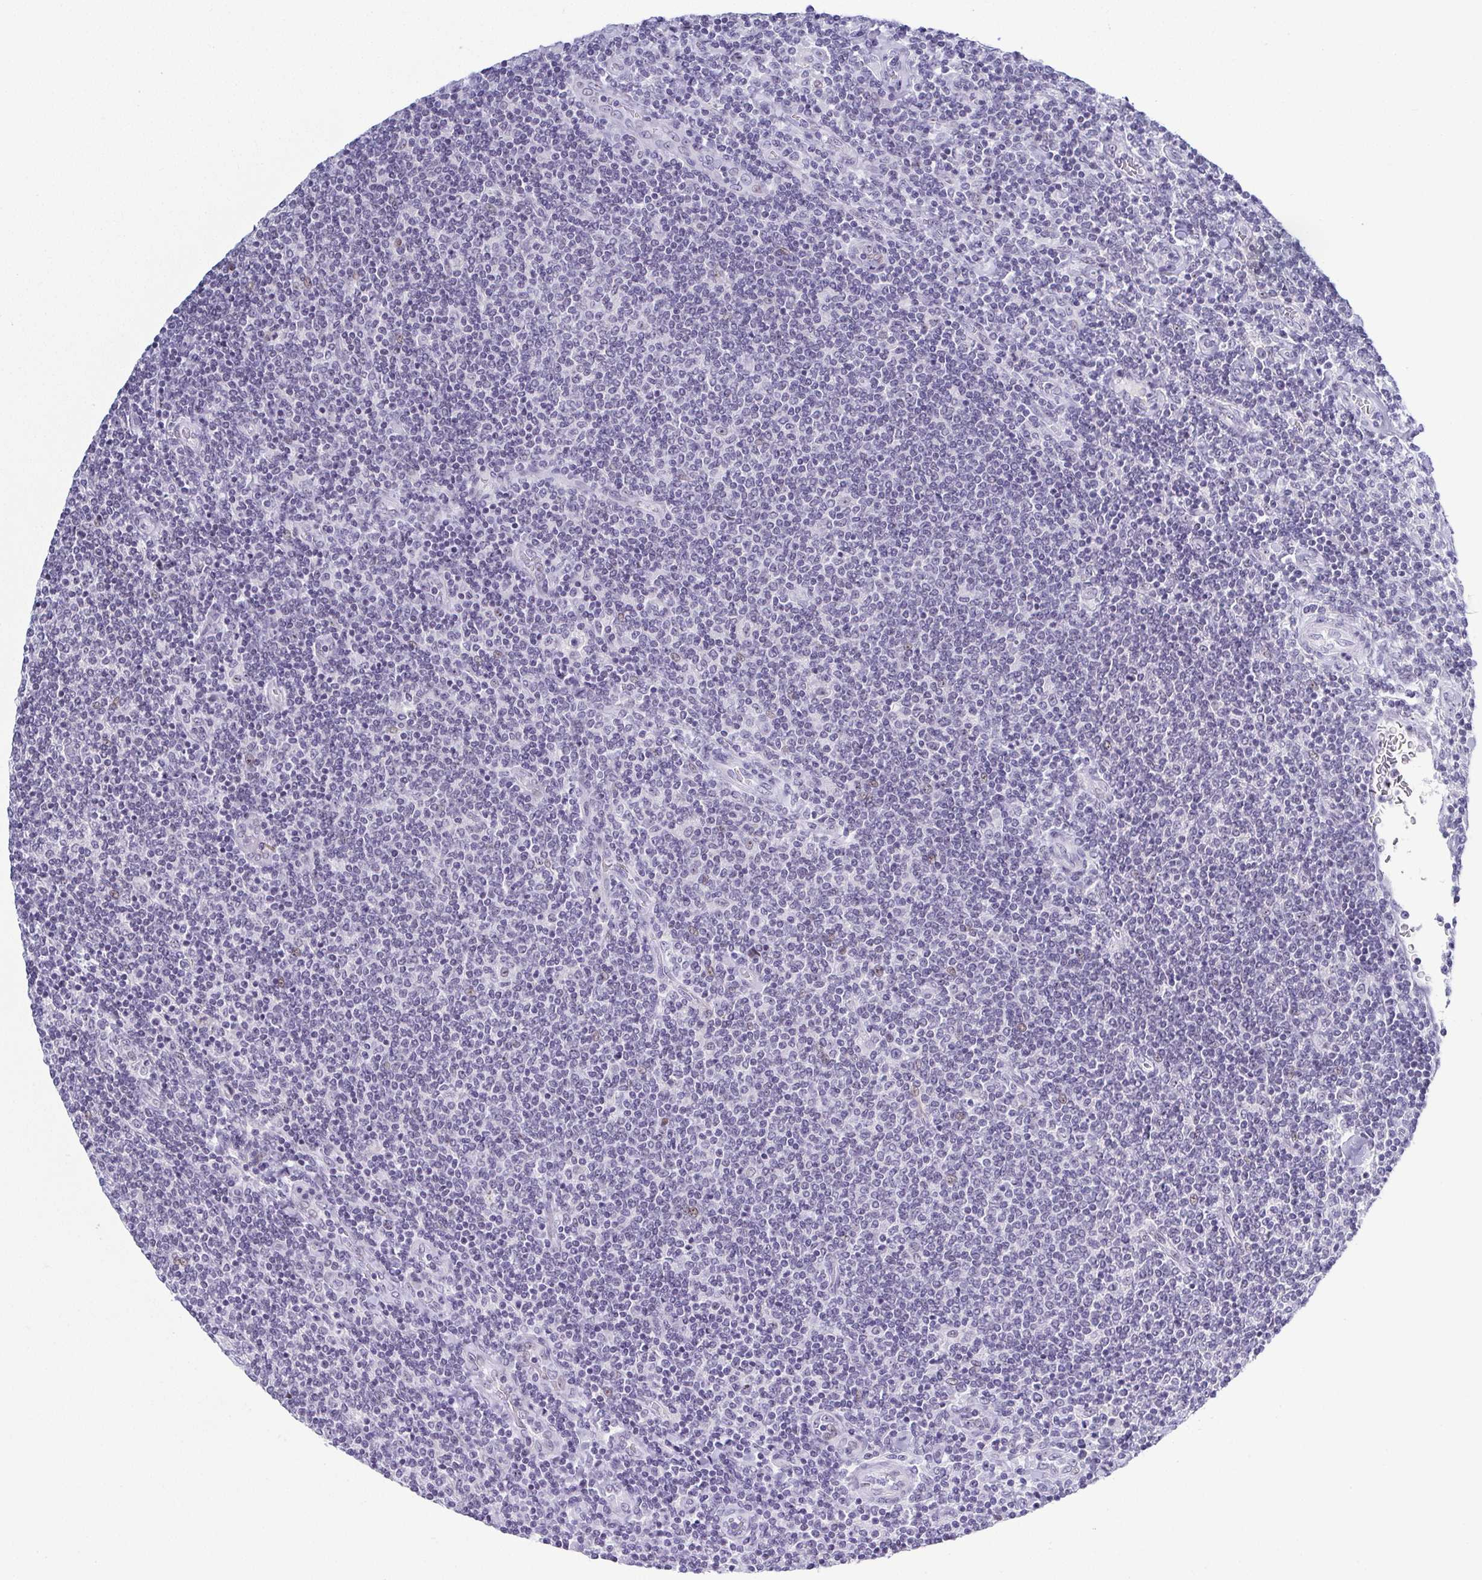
{"staining": {"intensity": "negative", "quantity": "none", "location": "none"}, "tissue": "lymphoma", "cell_type": "Tumor cells", "image_type": "cancer", "snomed": [{"axis": "morphology", "description": "Malignant lymphoma, non-Hodgkin's type, Low grade"}, {"axis": "topography", "description": "Lymph node"}], "caption": "A high-resolution histopathology image shows IHC staining of lymphoma, which shows no significant staining in tumor cells.", "gene": "BZW1", "patient": {"sex": "male", "age": 52}}